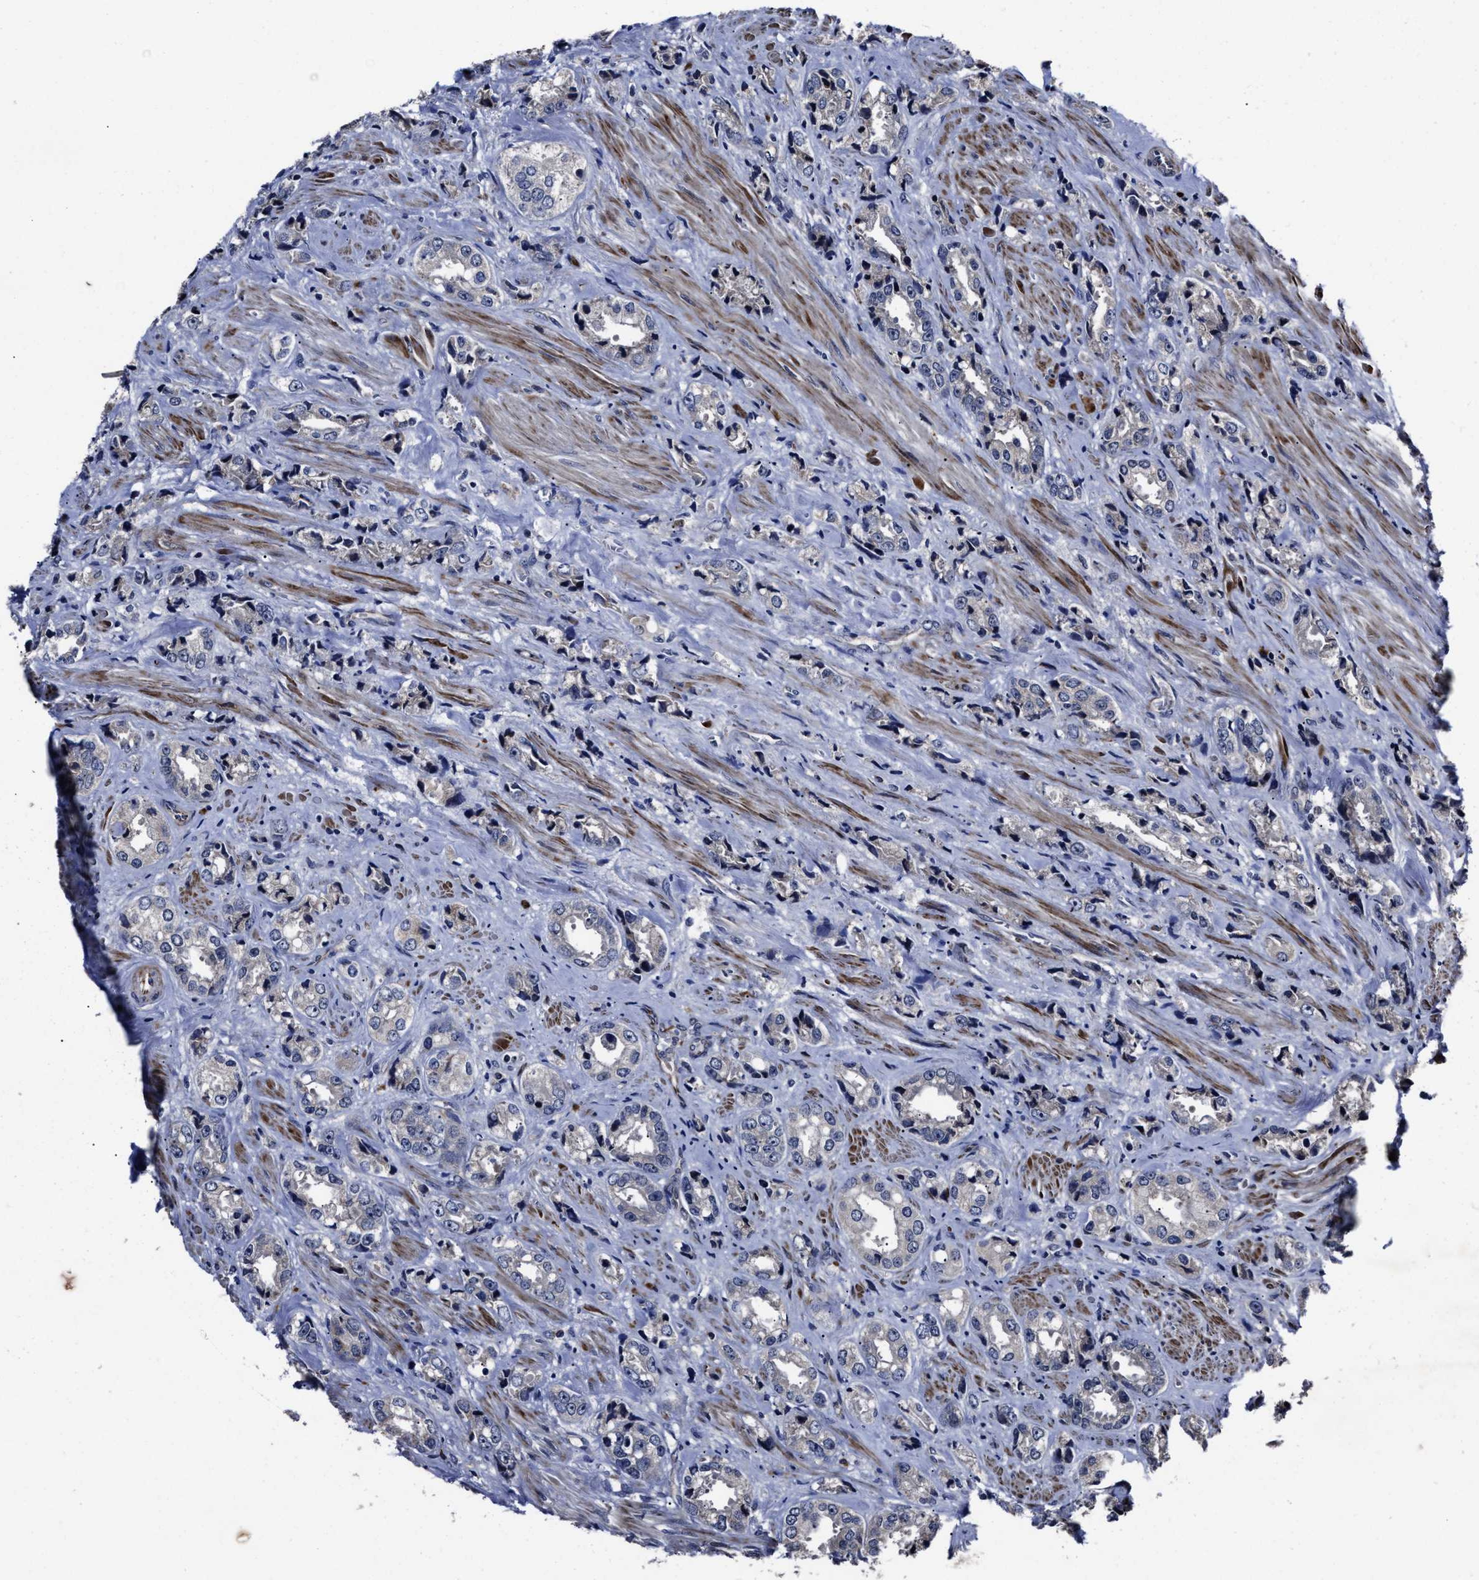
{"staining": {"intensity": "negative", "quantity": "none", "location": "none"}, "tissue": "prostate cancer", "cell_type": "Tumor cells", "image_type": "cancer", "snomed": [{"axis": "morphology", "description": "Adenocarcinoma, High grade"}, {"axis": "topography", "description": "Prostate"}], "caption": "The image shows no significant expression in tumor cells of adenocarcinoma (high-grade) (prostate).", "gene": "RSBN1L", "patient": {"sex": "male", "age": 61}}